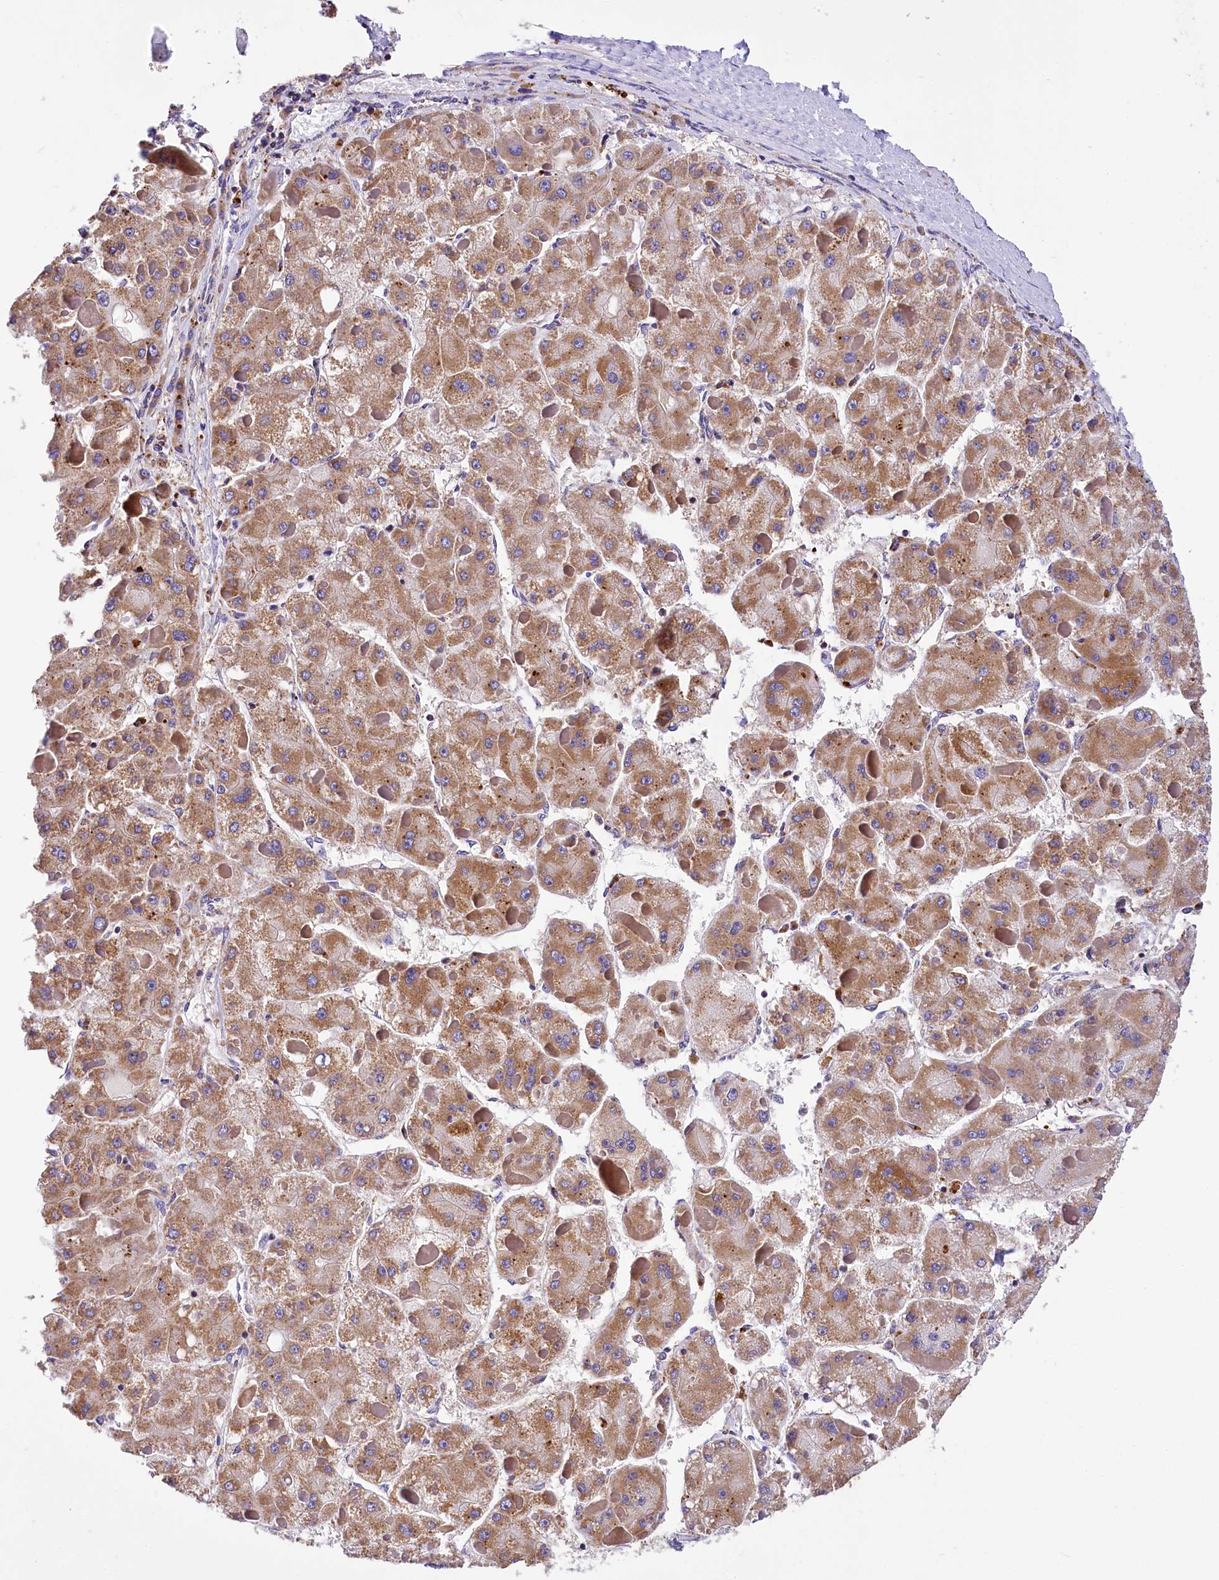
{"staining": {"intensity": "moderate", "quantity": ">75%", "location": "cytoplasmic/membranous"}, "tissue": "liver cancer", "cell_type": "Tumor cells", "image_type": "cancer", "snomed": [{"axis": "morphology", "description": "Carcinoma, Hepatocellular, NOS"}, {"axis": "topography", "description": "Liver"}], "caption": "Protein expression analysis of liver cancer (hepatocellular carcinoma) demonstrates moderate cytoplasmic/membranous positivity in about >75% of tumor cells. The protein of interest is stained brown, and the nuclei are stained in blue (DAB IHC with brightfield microscopy, high magnification).", "gene": "TASOR2", "patient": {"sex": "female", "age": 73}}